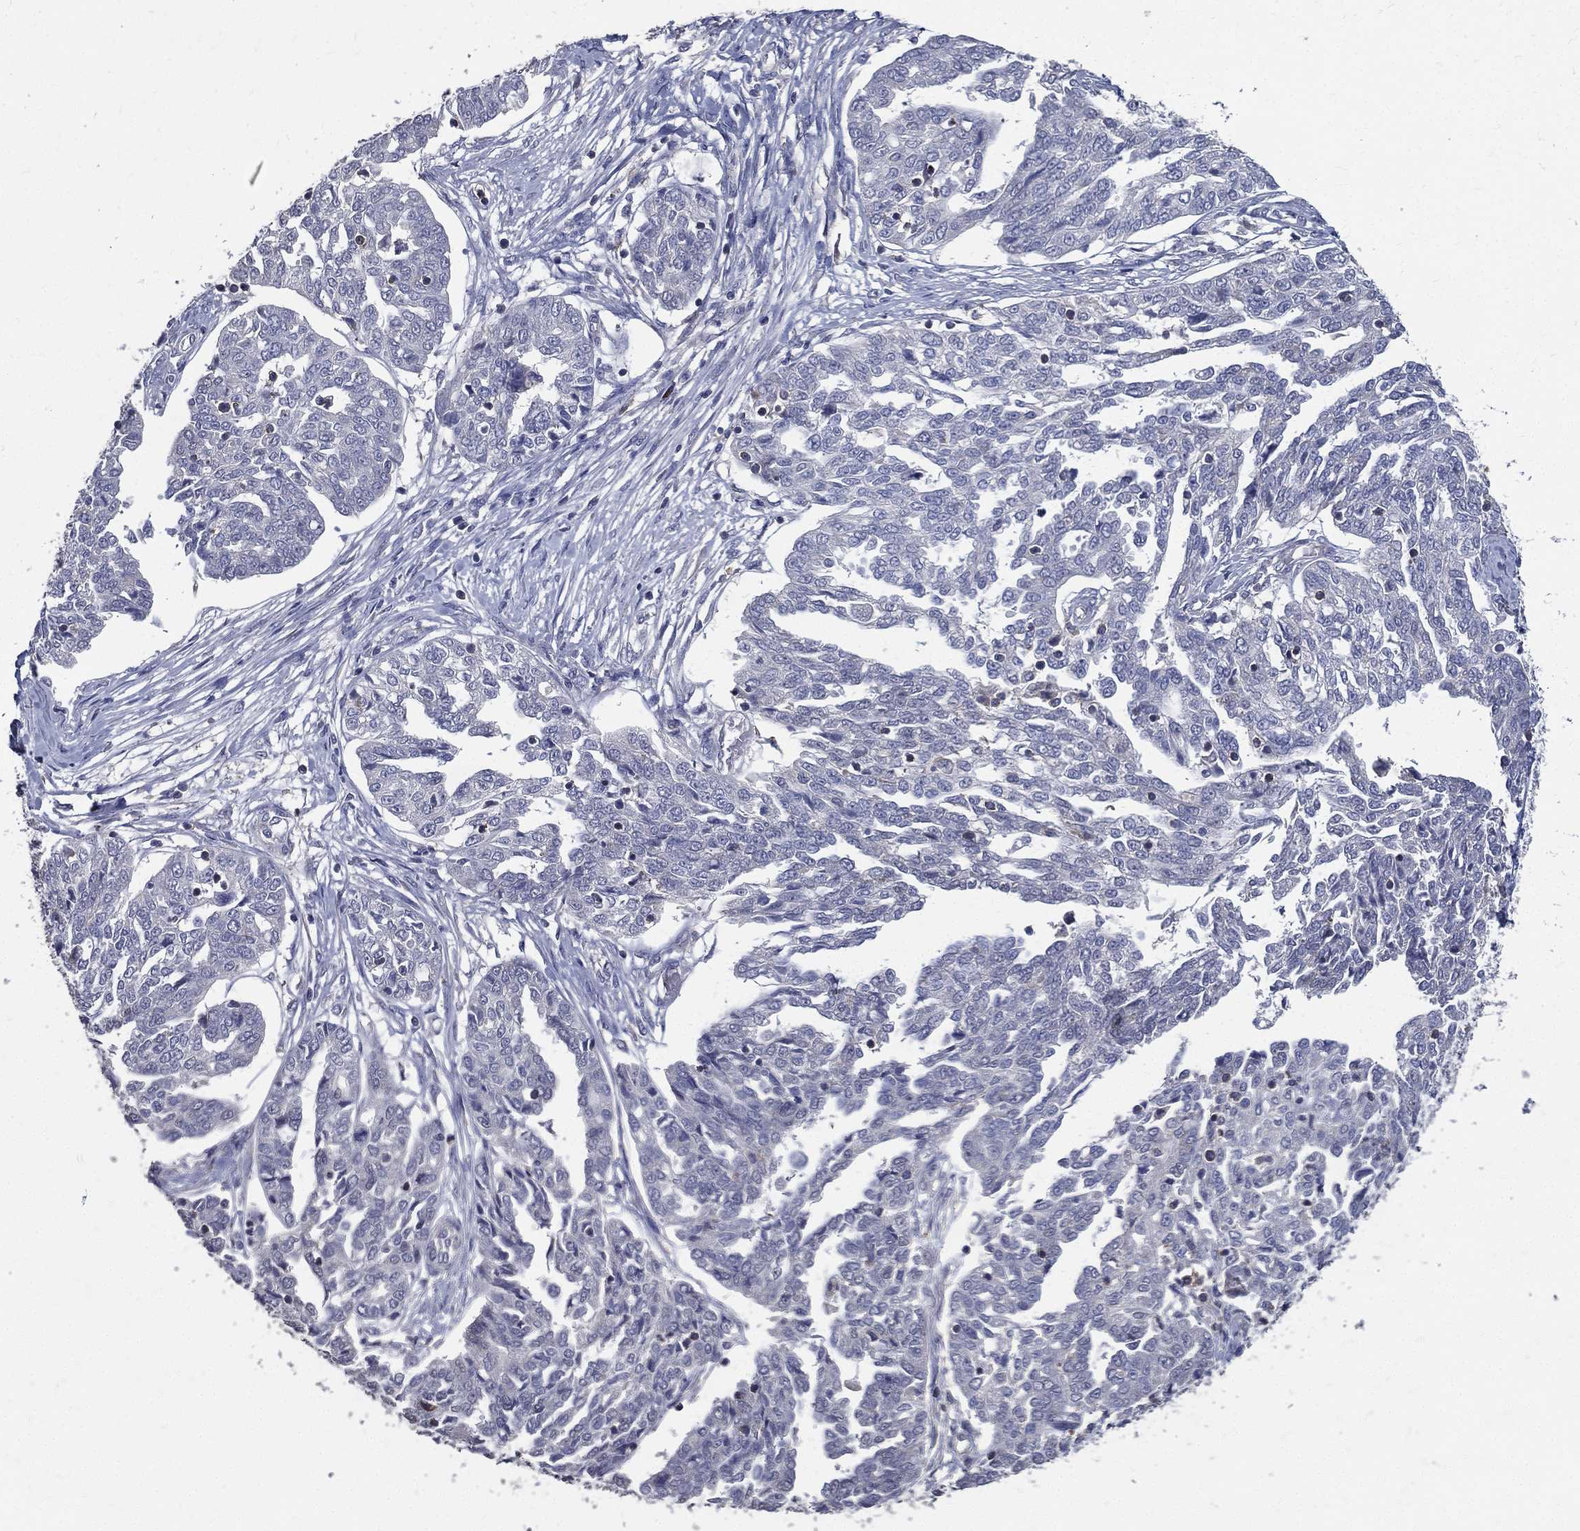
{"staining": {"intensity": "negative", "quantity": "none", "location": "none"}, "tissue": "ovarian cancer", "cell_type": "Tumor cells", "image_type": "cancer", "snomed": [{"axis": "morphology", "description": "Cystadenocarcinoma, serous, NOS"}, {"axis": "topography", "description": "Ovary"}], "caption": "IHC photomicrograph of human ovarian cancer stained for a protein (brown), which displays no staining in tumor cells.", "gene": "SERPINB2", "patient": {"sex": "female", "age": 67}}